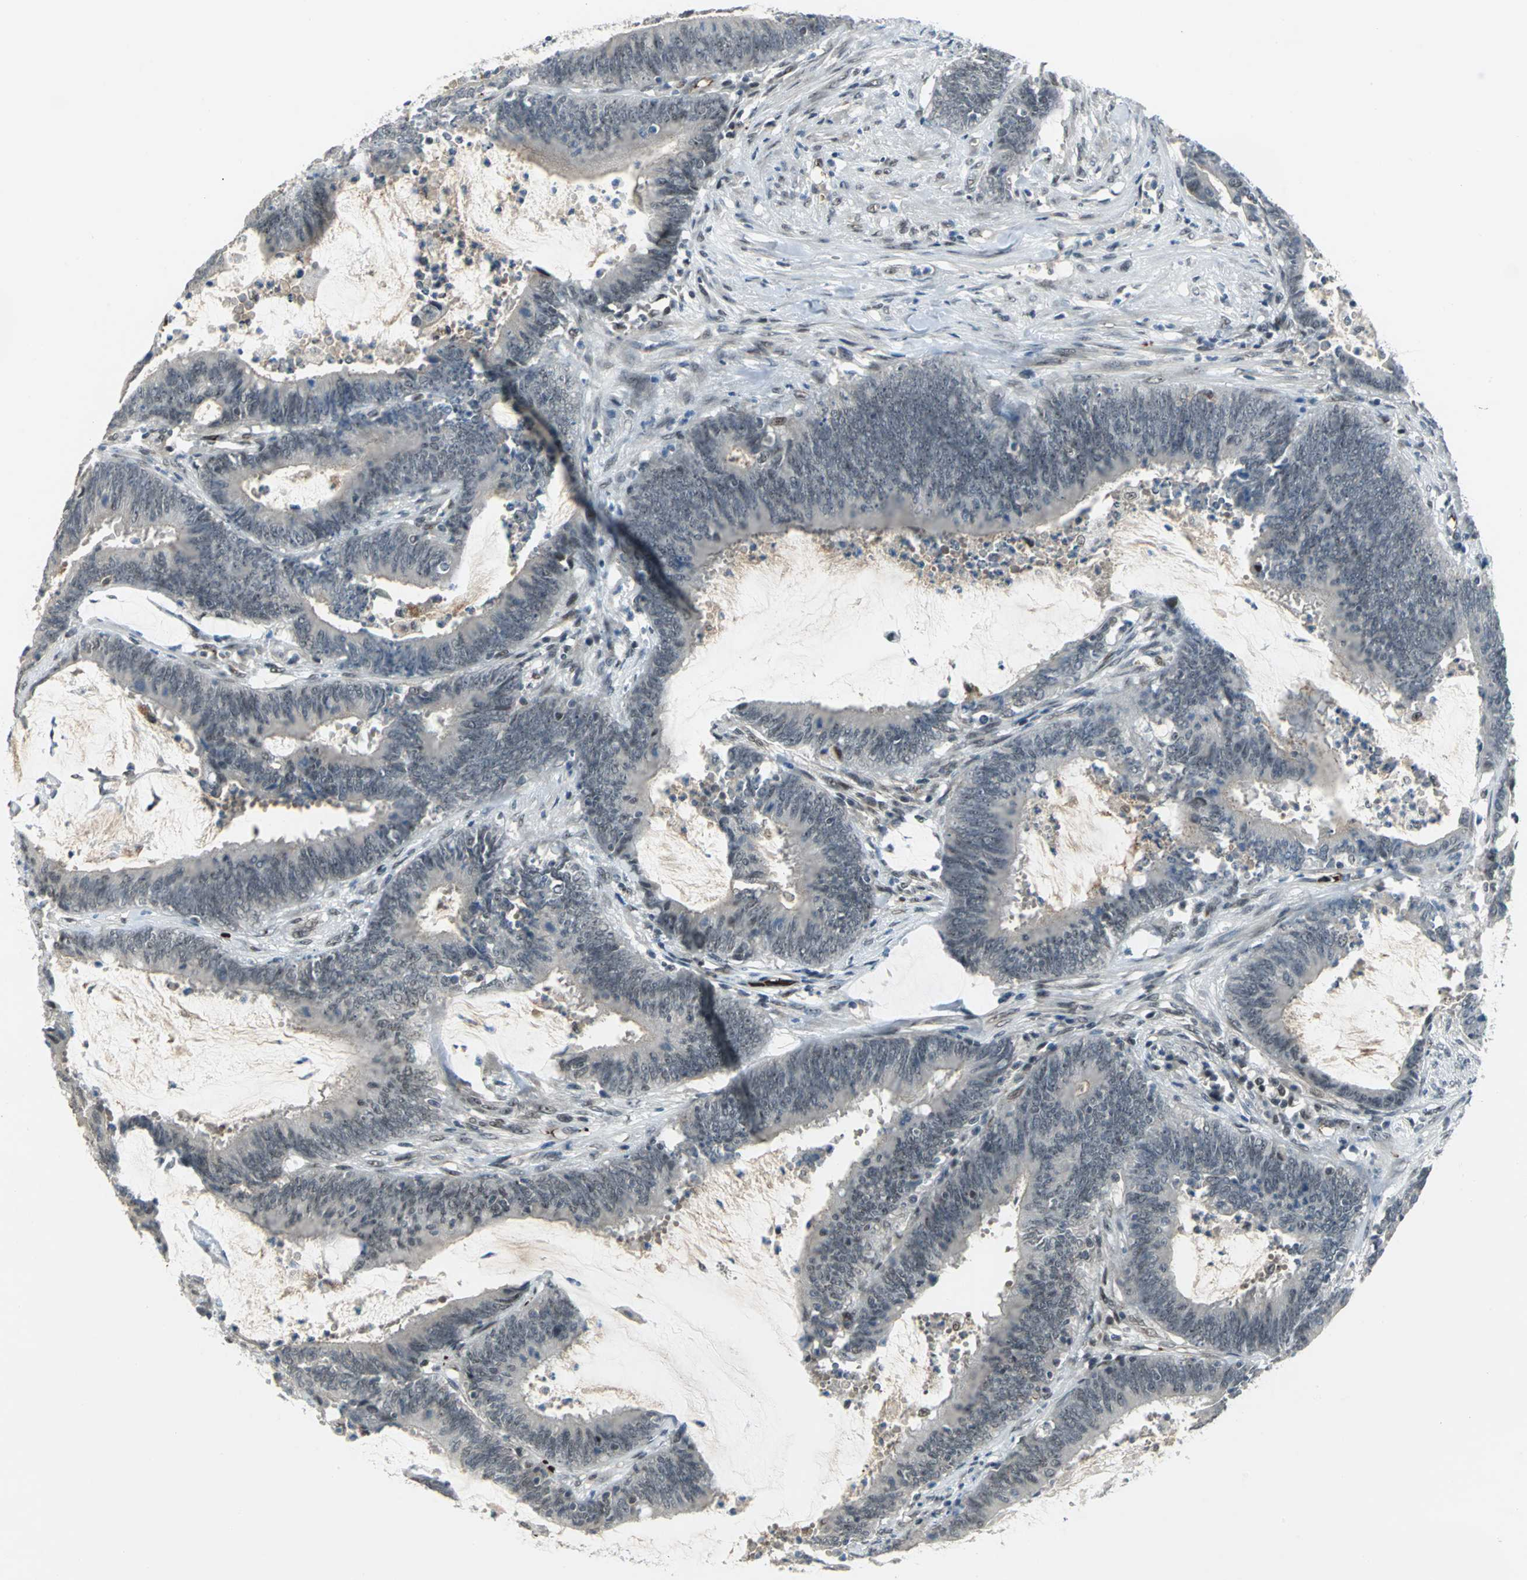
{"staining": {"intensity": "moderate", "quantity": ">75%", "location": "nuclear"}, "tissue": "colorectal cancer", "cell_type": "Tumor cells", "image_type": "cancer", "snomed": [{"axis": "morphology", "description": "Adenocarcinoma, NOS"}, {"axis": "topography", "description": "Rectum"}], "caption": "Immunohistochemical staining of colorectal cancer (adenocarcinoma) shows medium levels of moderate nuclear positivity in about >75% of tumor cells.", "gene": "GLI3", "patient": {"sex": "female", "age": 66}}